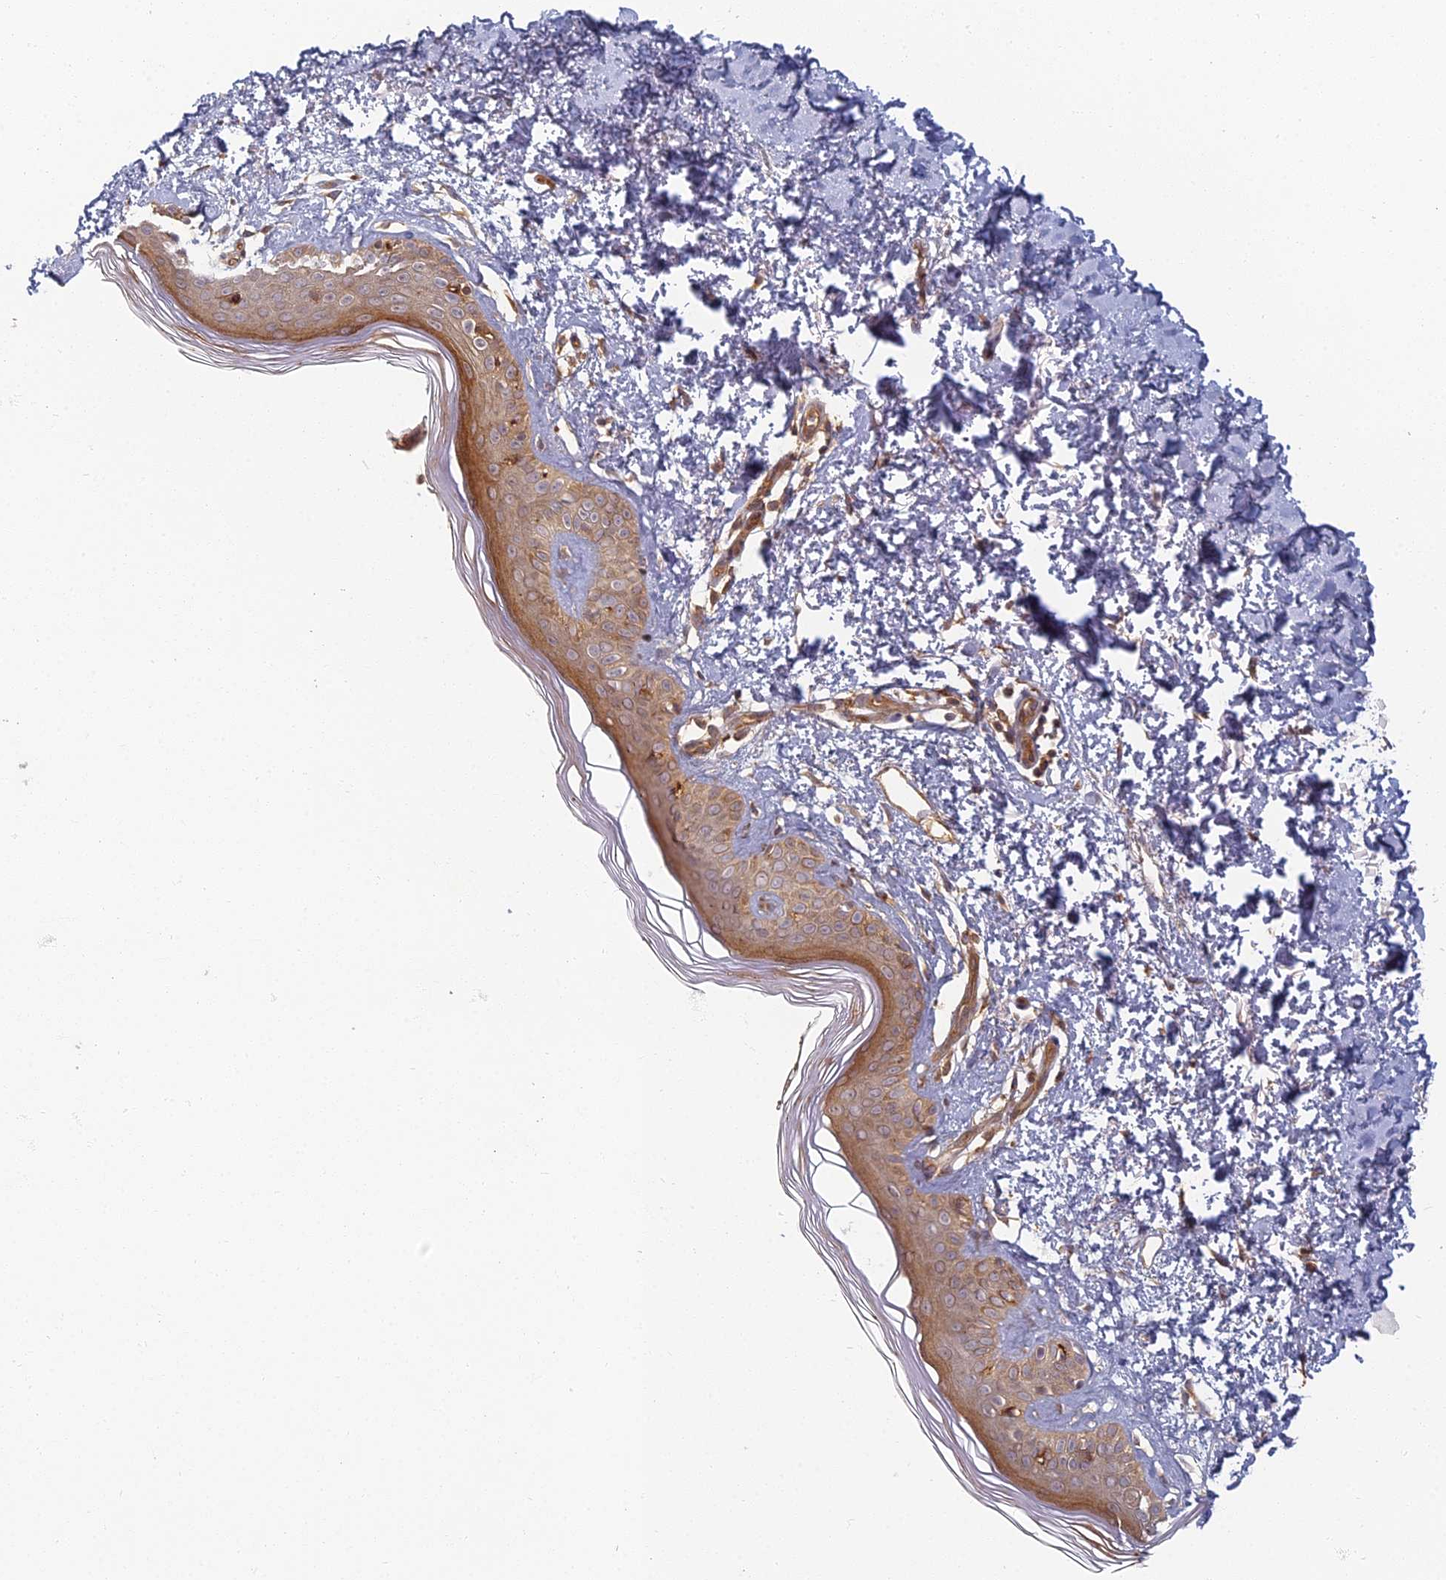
{"staining": {"intensity": "negative", "quantity": "none", "location": "none"}, "tissue": "skin", "cell_type": "Fibroblasts", "image_type": "normal", "snomed": [{"axis": "morphology", "description": "Normal tissue, NOS"}, {"axis": "topography", "description": "Skin"}], "caption": "The micrograph shows no significant positivity in fibroblasts of skin.", "gene": "INO80D", "patient": {"sex": "female", "age": 64}}